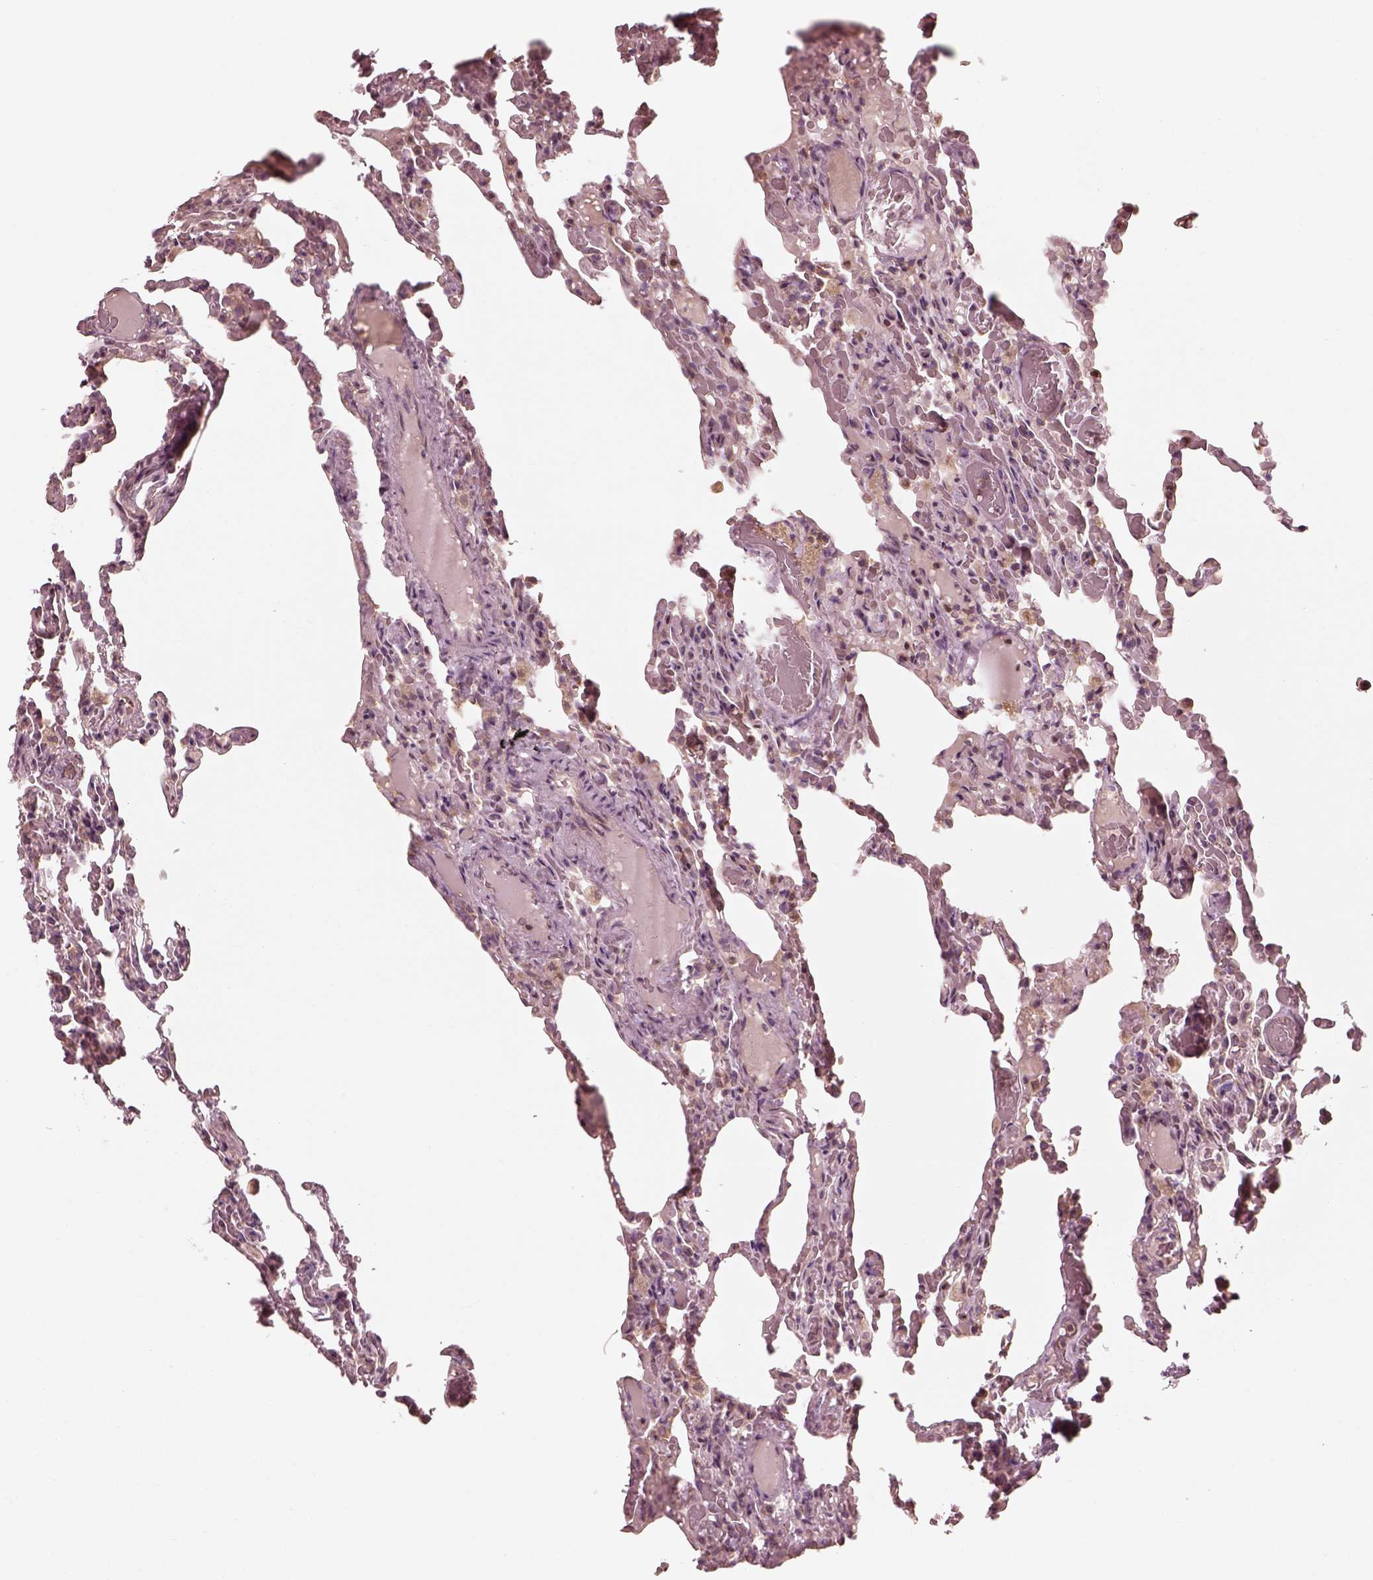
{"staining": {"intensity": "moderate", "quantity": ">75%", "location": "cytoplasmic/membranous"}, "tissue": "lung", "cell_type": "Alveolar cells", "image_type": "normal", "snomed": [{"axis": "morphology", "description": "Normal tissue, NOS"}, {"axis": "topography", "description": "Lung"}], "caption": "Brown immunohistochemical staining in unremarkable lung shows moderate cytoplasmic/membranous expression in about >75% of alveolar cells.", "gene": "CNOT2", "patient": {"sex": "female", "age": 43}}